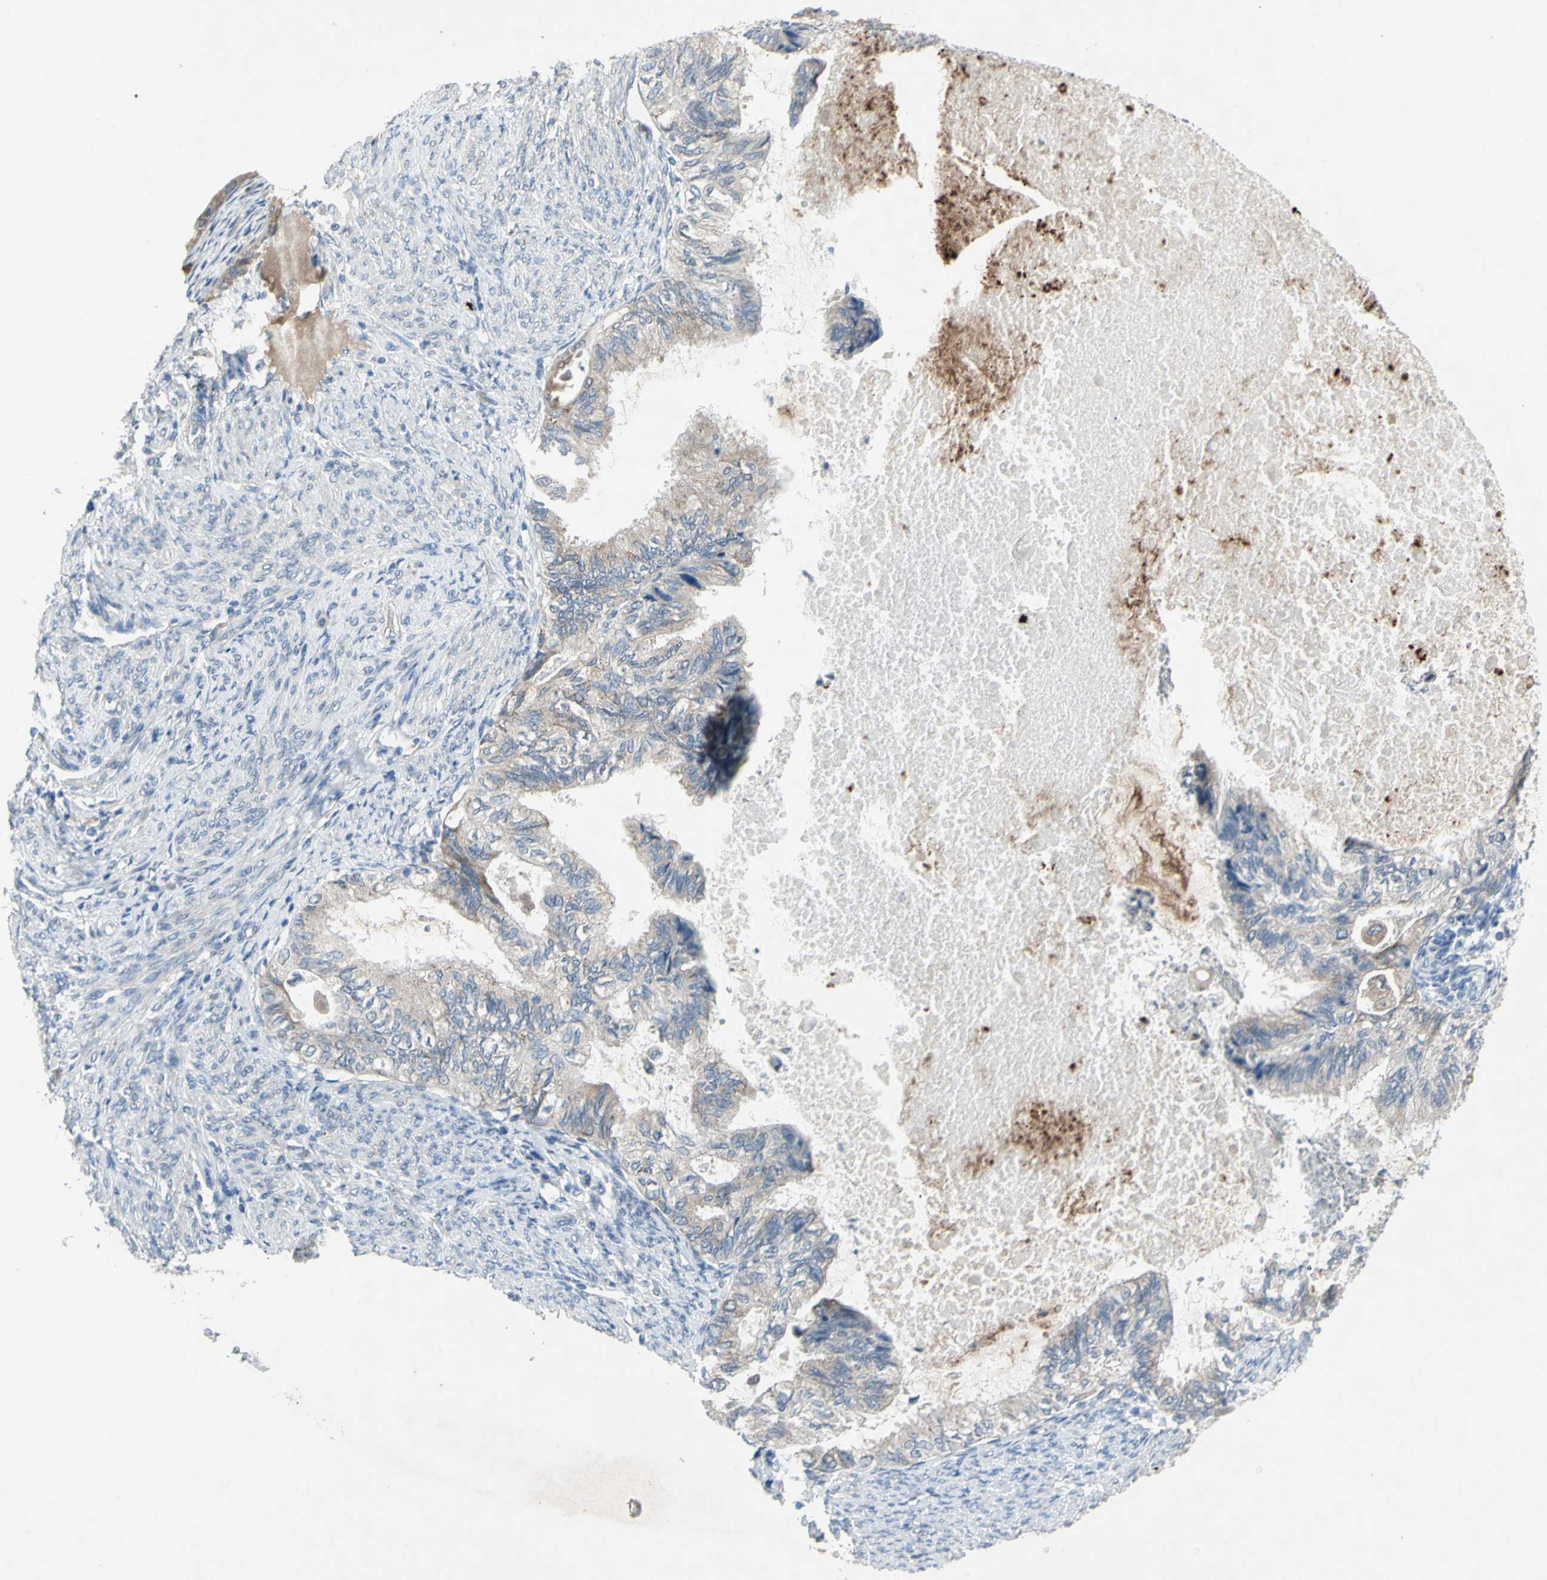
{"staining": {"intensity": "weak", "quantity": ">75%", "location": "cytoplasmic/membranous"}, "tissue": "cervical cancer", "cell_type": "Tumor cells", "image_type": "cancer", "snomed": [{"axis": "morphology", "description": "Normal tissue, NOS"}, {"axis": "morphology", "description": "Adenocarcinoma, NOS"}, {"axis": "topography", "description": "Cervix"}, {"axis": "topography", "description": "Endometrium"}], "caption": "IHC photomicrograph of cervical cancer (adenocarcinoma) stained for a protein (brown), which displays low levels of weak cytoplasmic/membranous staining in approximately >75% of tumor cells.", "gene": "GRAMD2B", "patient": {"sex": "female", "age": 86}}